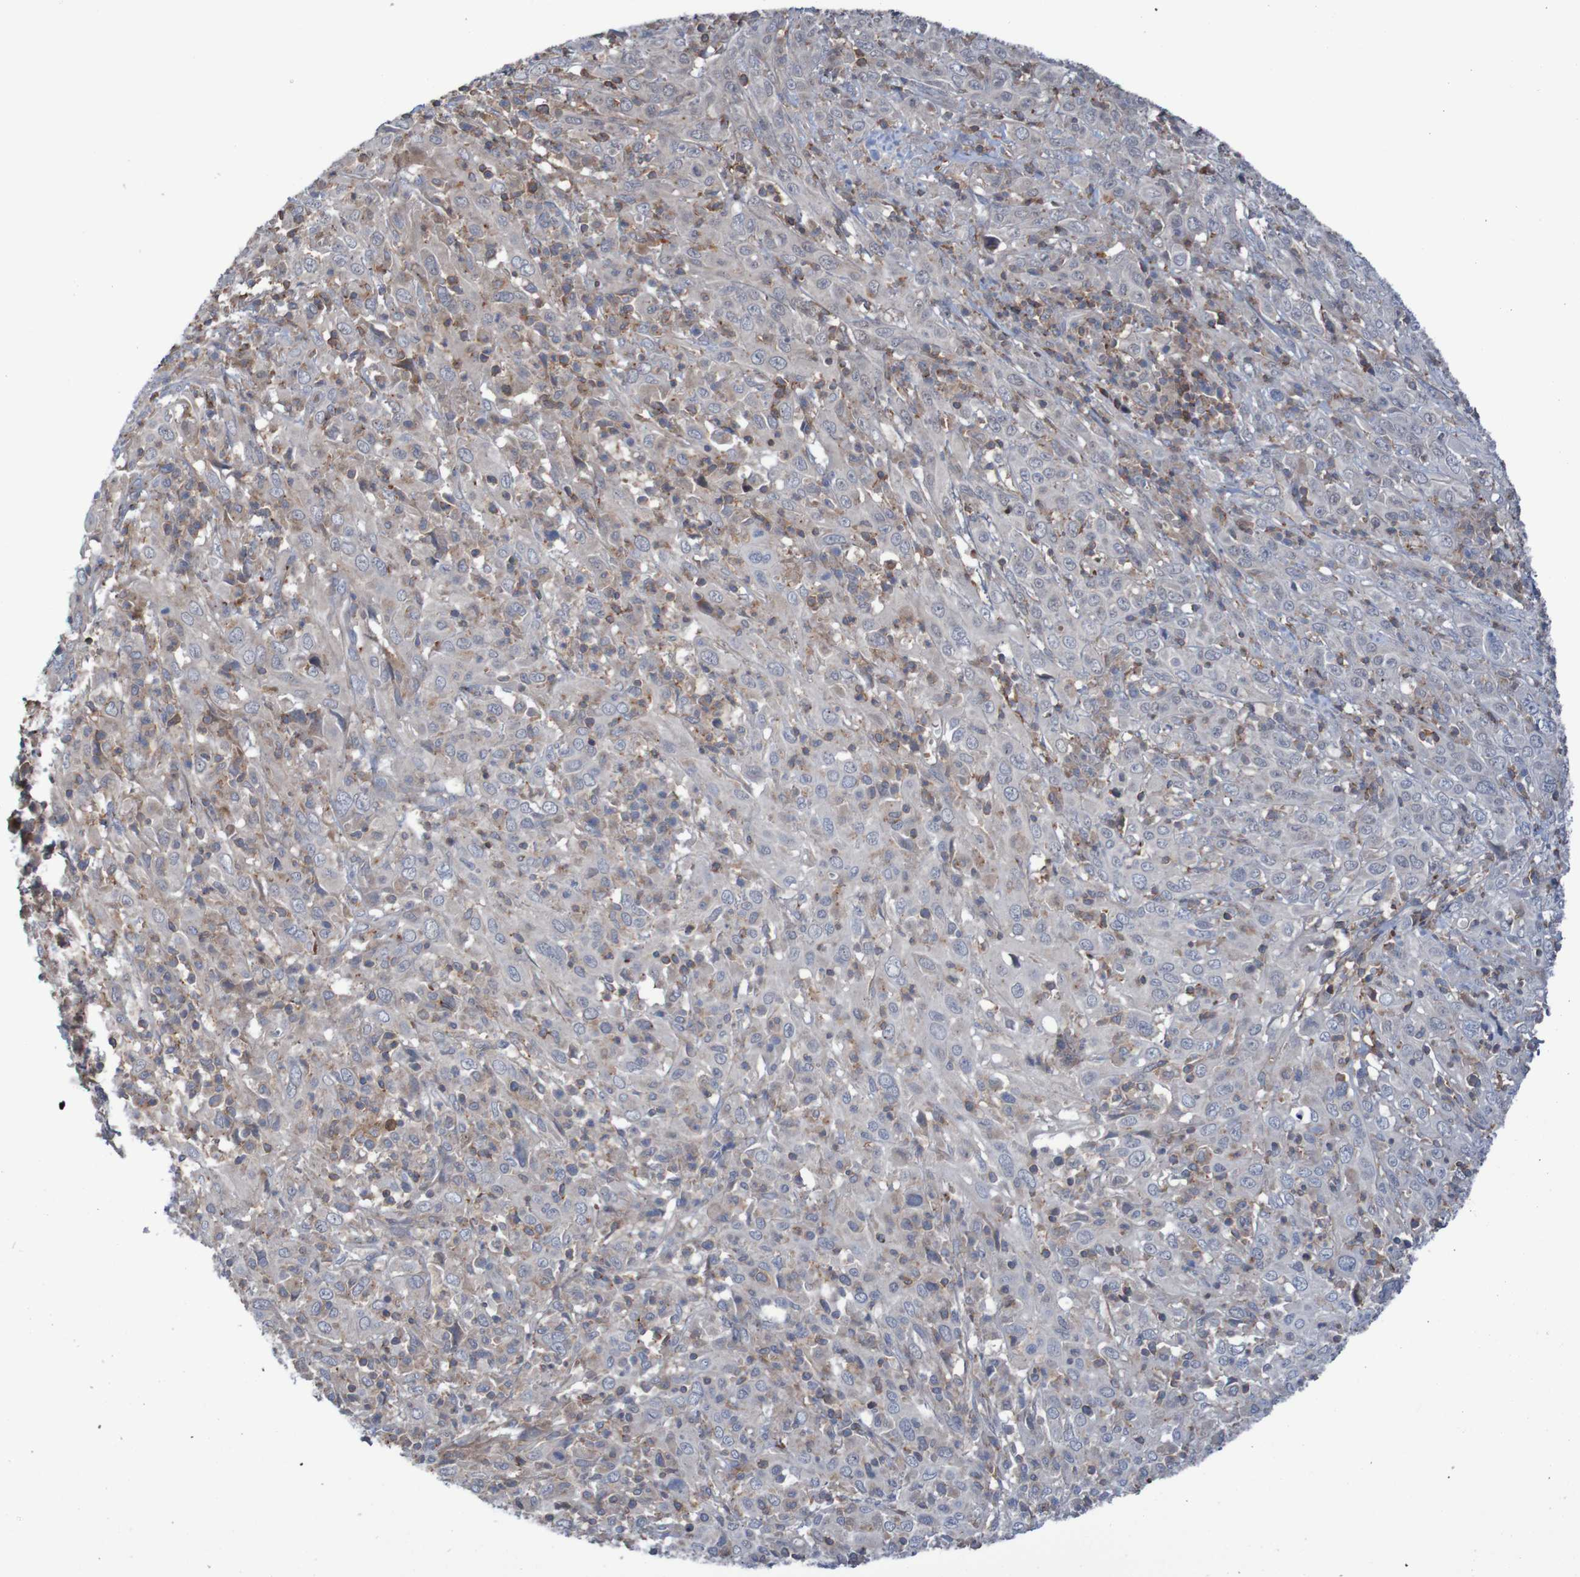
{"staining": {"intensity": "weak", "quantity": ">75%", "location": "cytoplasmic/membranous"}, "tissue": "cervical cancer", "cell_type": "Tumor cells", "image_type": "cancer", "snomed": [{"axis": "morphology", "description": "Squamous cell carcinoma, NOS"}, {"axis": "topography", "description": "Cervix"}], "caption": "IHC staining of cervical squamous cell carcinoma, which exhibits low levels of weak cytoplasmic/membranous positivity in about >75% of tumor cells indicating weak cytoplasmic/membranous protein expression. The staining was performed using DAB (3,3'-diaminobenzidine) (brown) for protein detection and nuclei were counterstained in hematoxylin (blue).", "gene": "PDGFB", "patient": {"sex": "female", "age": 46}}